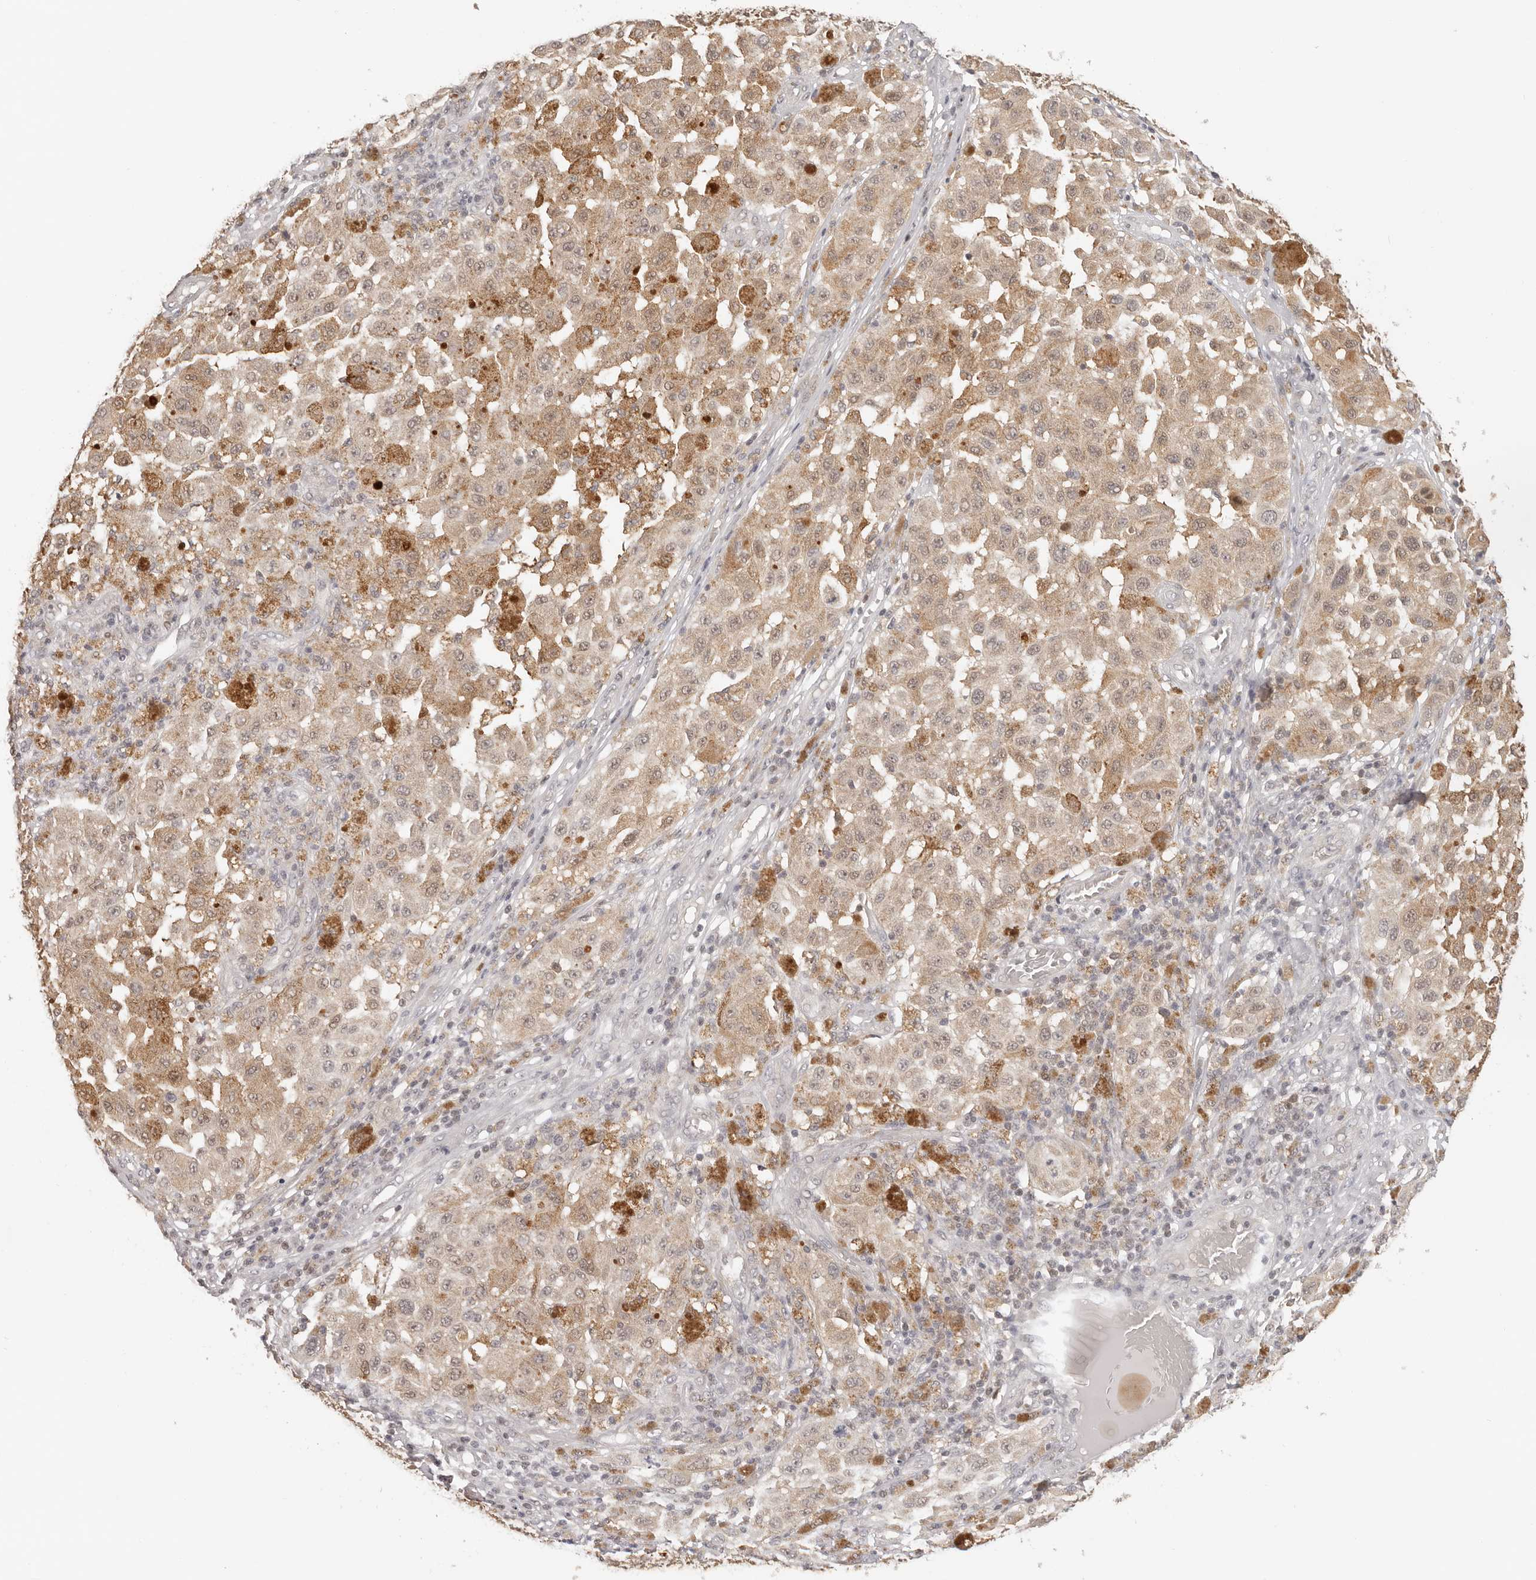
{"staining": {"intensity": "weak", "quantity": ">75%", "location": "cytoplasmic/membranous,nuclear"}, "tissue": "melanoma", "cell_type": "Tumor cells", "image_type": "cancer", "snomed": [{"axis": "morphology", "description": "Malignant melanoma, NOS"}, {"axis": "topography", "description": "Skin"}], "caption": "Melanoma stained with DAB (3,3'-diaminobenzidine) IHC demonstrates low levels of weak cytoplasmic/membranous and nuclear expression in approximately >75% of tumor cells. The staining was performed using DAB to visualize the protein expression in brown, while the nuclei were stained in blue with hematoxylin (Magnification: 20x).", "gene": "LARP7", "patient": {"sex": "female", "age": 64}}